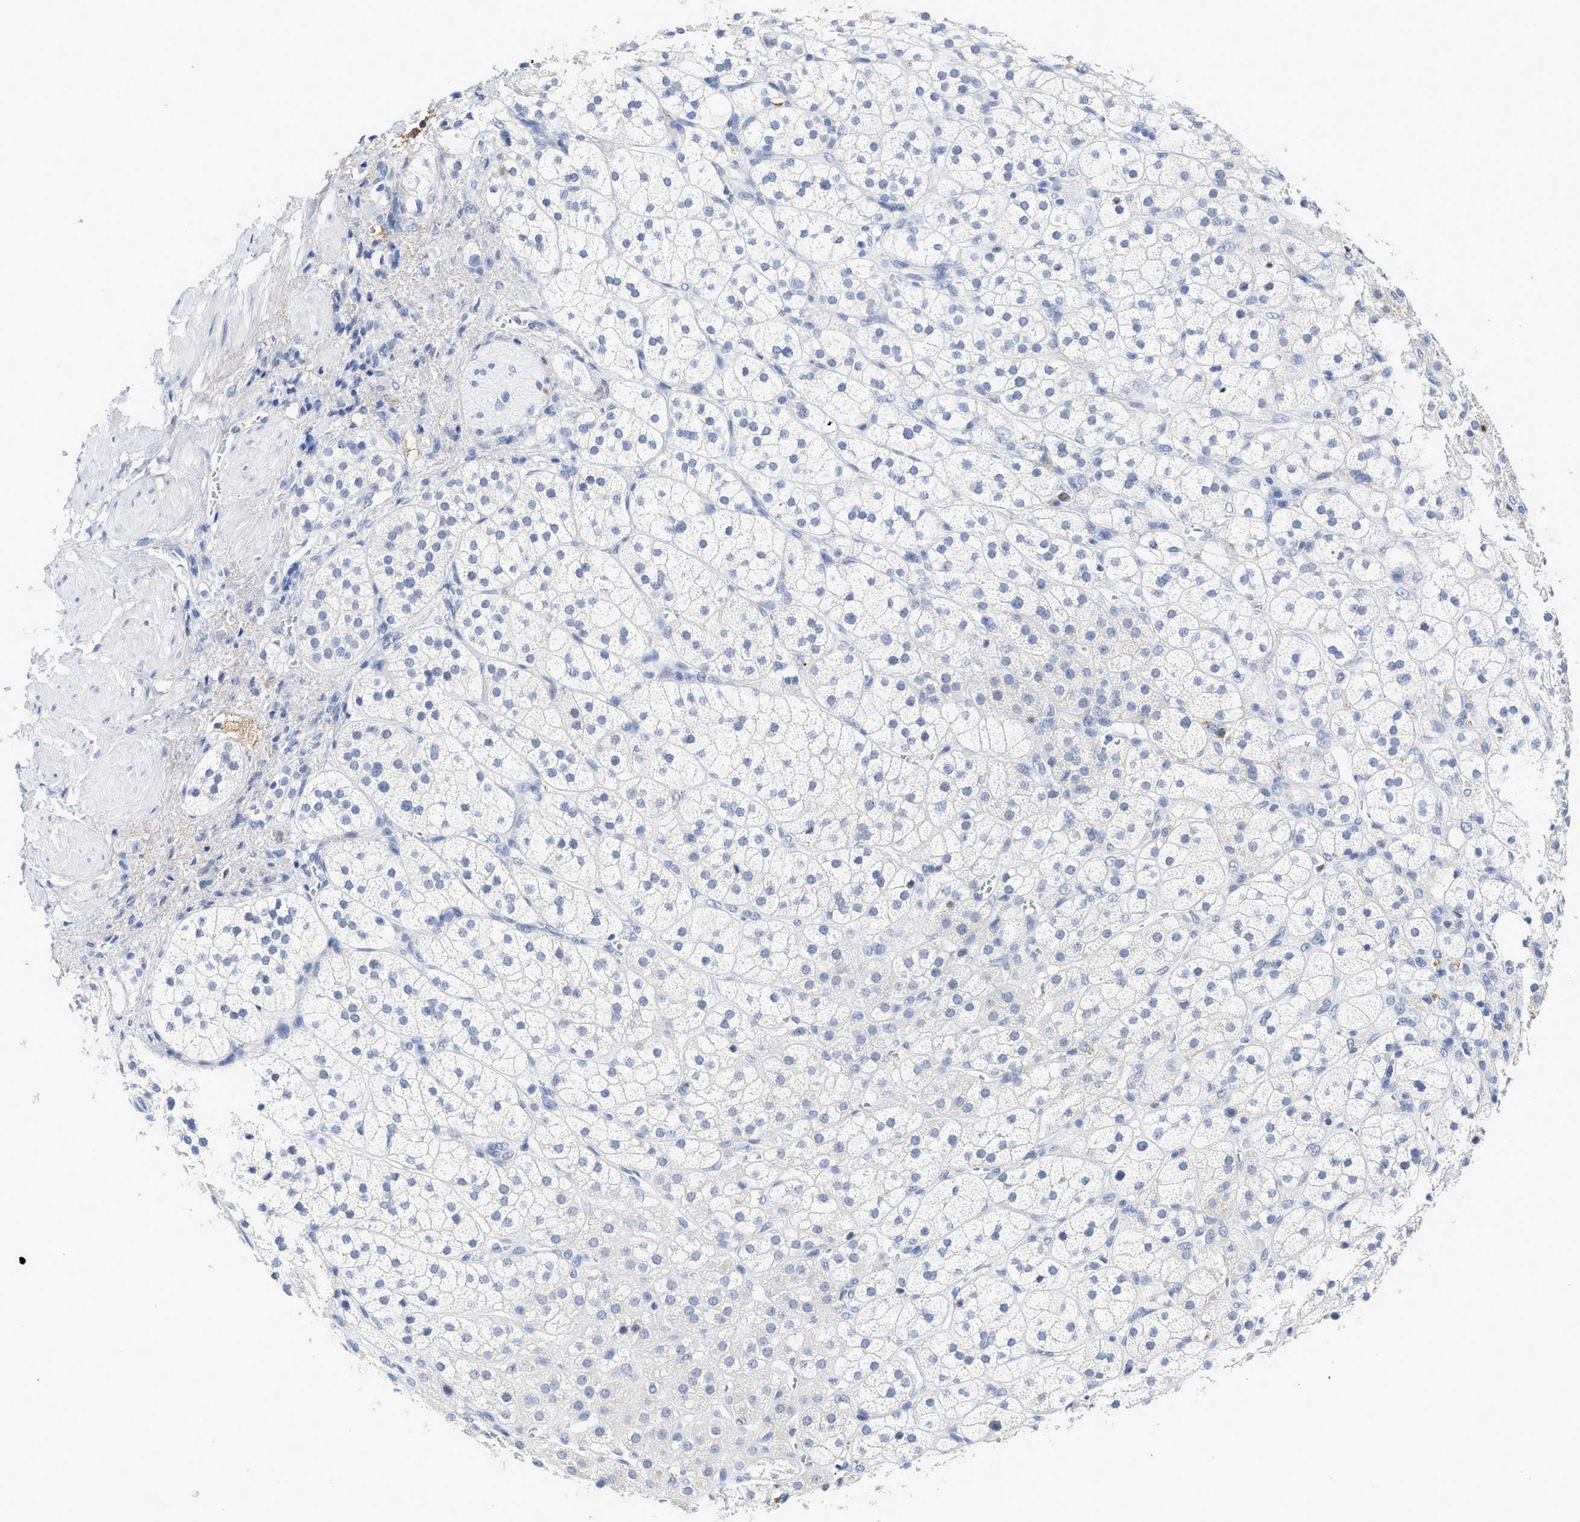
{"staining": {"intensity": "negative", "quantity": "none", "location": "none"}, "tissue": "adrenal gland", "cell_type": "Glandular cells", "image_type": "normal", "snomed": [{"axis": "morphology", "description": "Normal tissue, NOS"}, {"axis": "topography", "description": "Adrenal gland"}], "caption": "An IHC histopathology image of unremarkable adrenal gland is shown. There is no staining in glandular cells of adrenal gland. Nuclei are stained in blue.", "gene": "C2", "patient": {"sex": "male", "age": 56}}